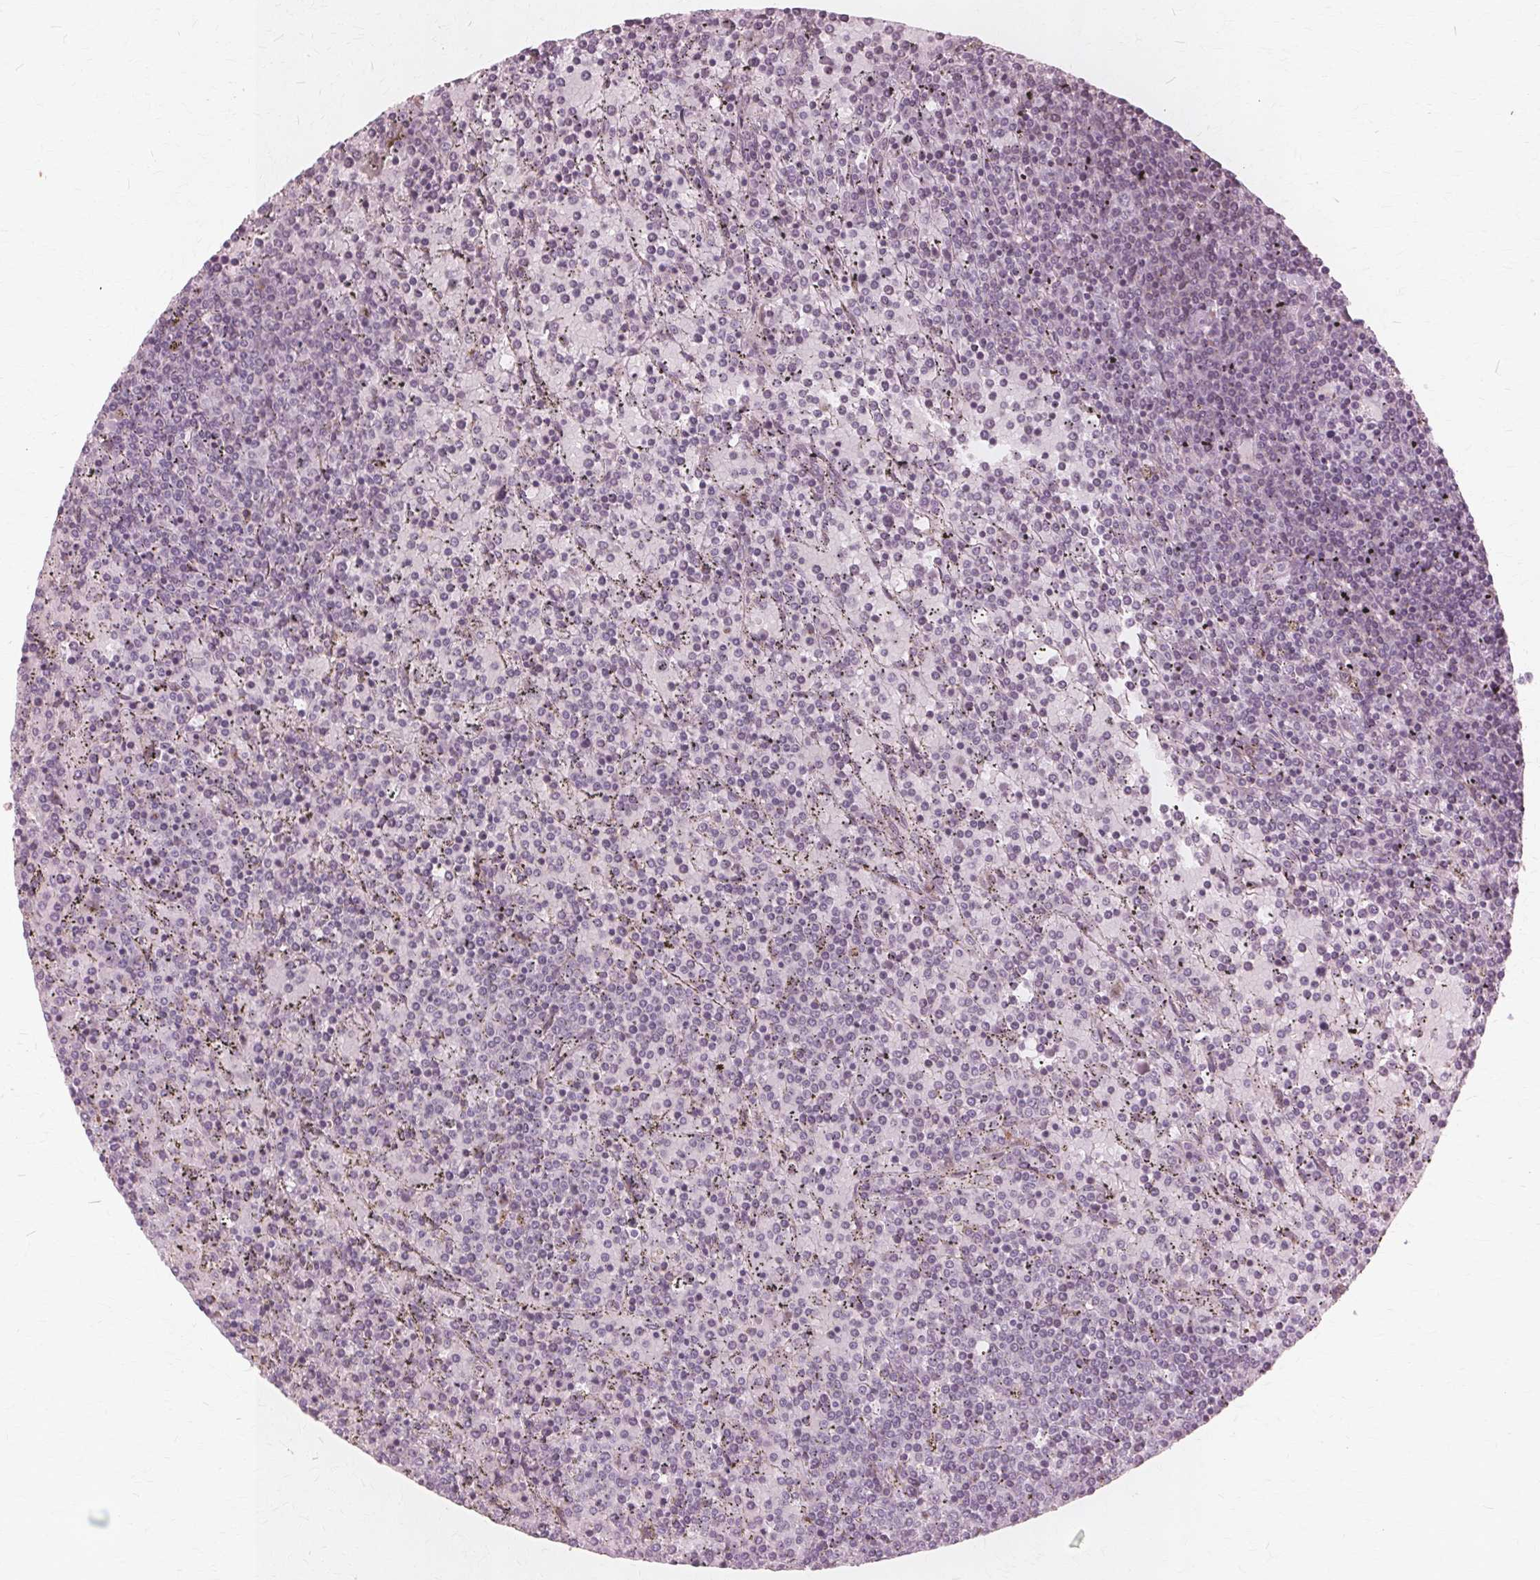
{"staining": {"intensity": "negative", "quantity": "none", "location": "none"}, "tissue": "lymphoma", "cell_type": "Tumor cells", "image_type": "cancer", "snomed": [{"axis": "morphology", "description": "Malignant lymphoma, non-Hodgkin's type, Low grade"}, {"axis": "topography", "description": "Spleen"}], "caption": "IHC histopathology image of malignant lymphoma, non-Hodgkin's type (low-grade) stained for a protein (brown), which exhibits no positivity in tumor cells.", "gene": "DNASE2", "patient": {"sex": "female", "age": 77}}